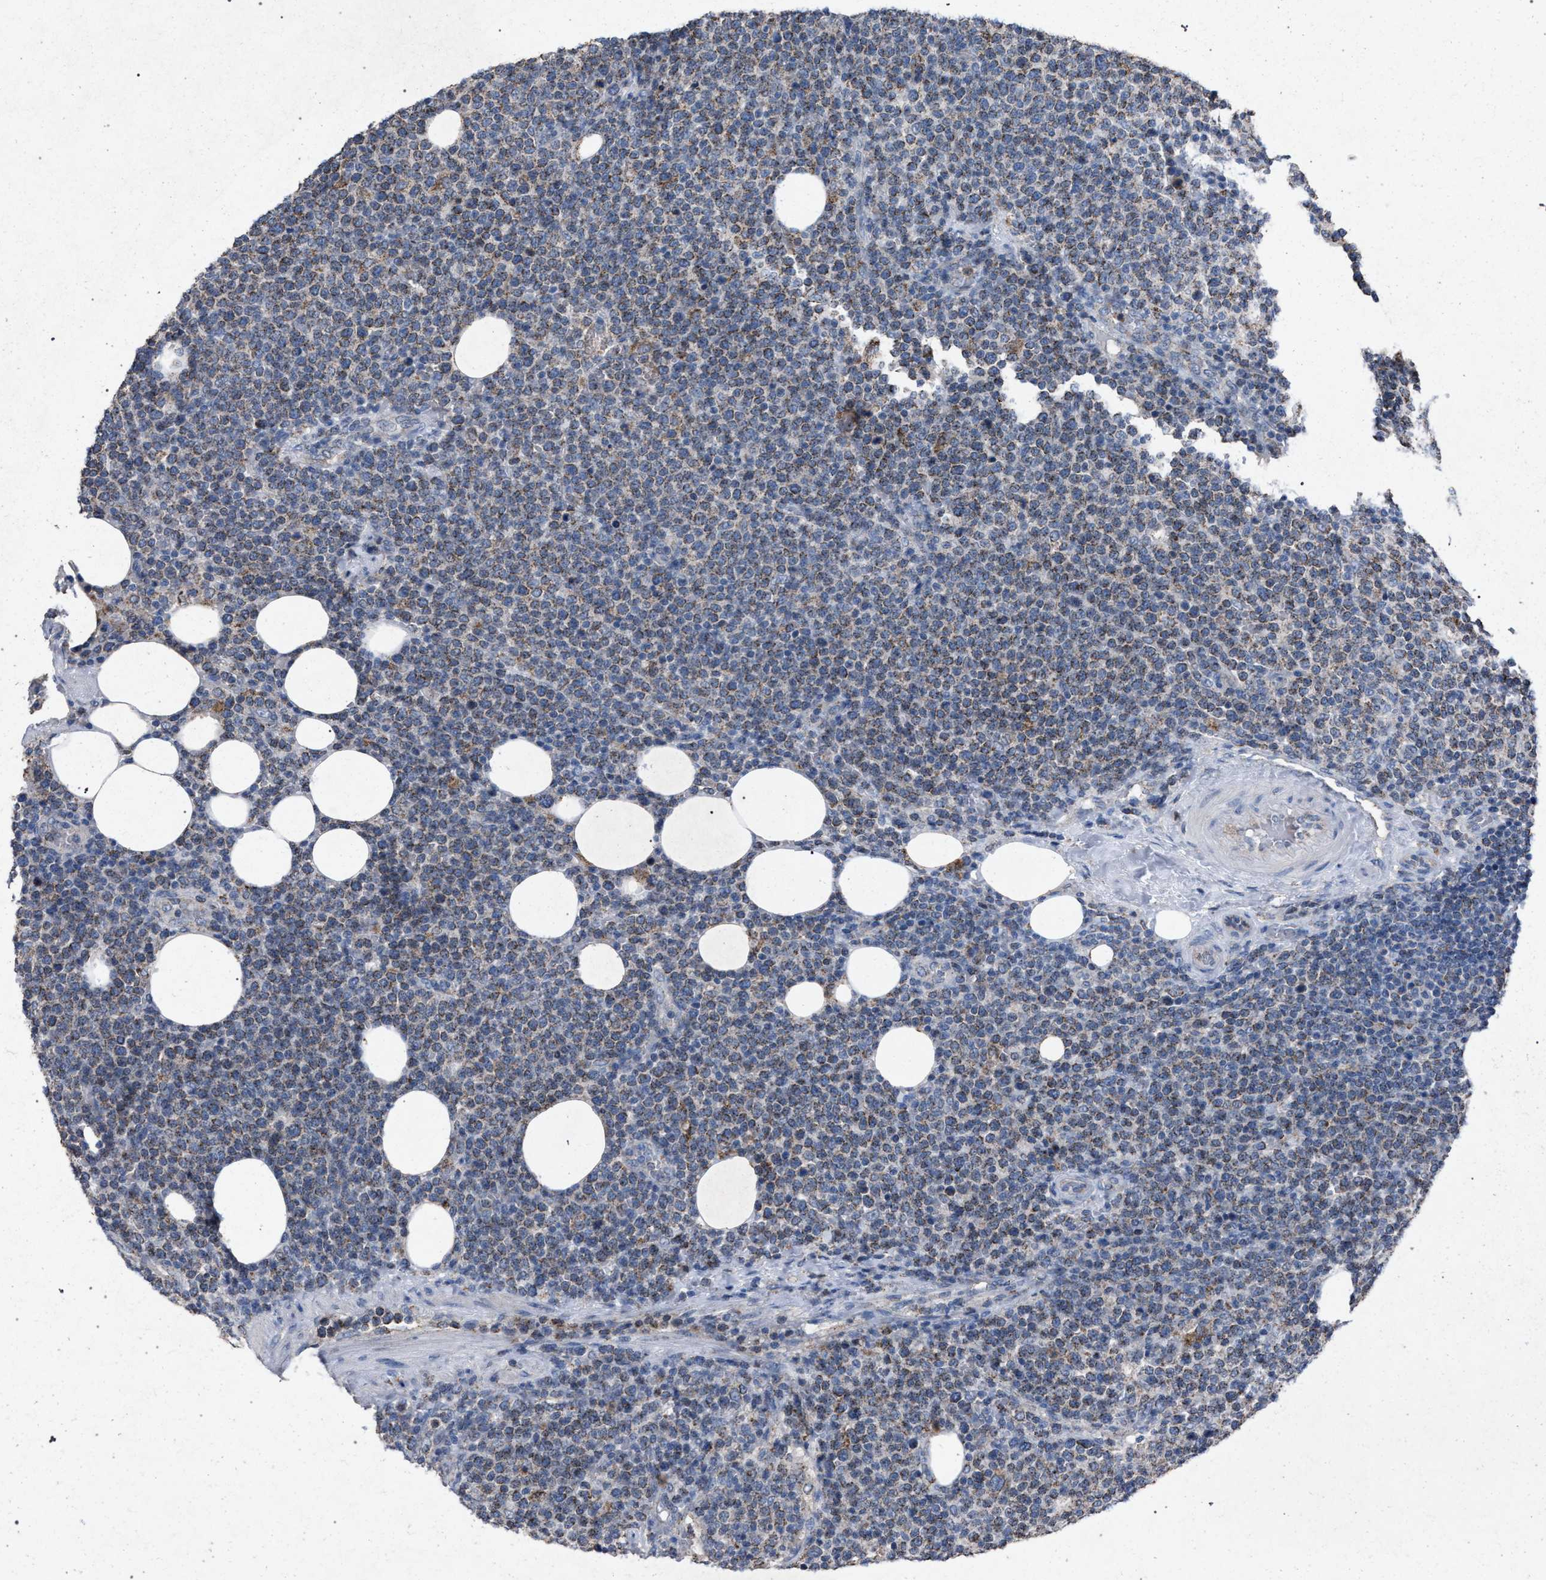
{"staining": {"intensity": "weak", "quantity": "25%-75%", "location": "cytoplasmic/membranous"}, "tissue": "lymphoma", "cell_type": "Tumor cells", "image_type": "cancer", "snomed": [{"axis": "morphology", "description": "Malignant lymphoma, non-Hodgkin's type, High grade"}, {"axis": "topography", "description": "Lymph node"}], "caption": "Human lymphoma stained with a brown dye exhibits weak cytoplasmic/membranous positive staining in about 25%-75% of tumor cells.", "gene": "HSD17B4", "patient": {"sex": "male", "age": 61}}